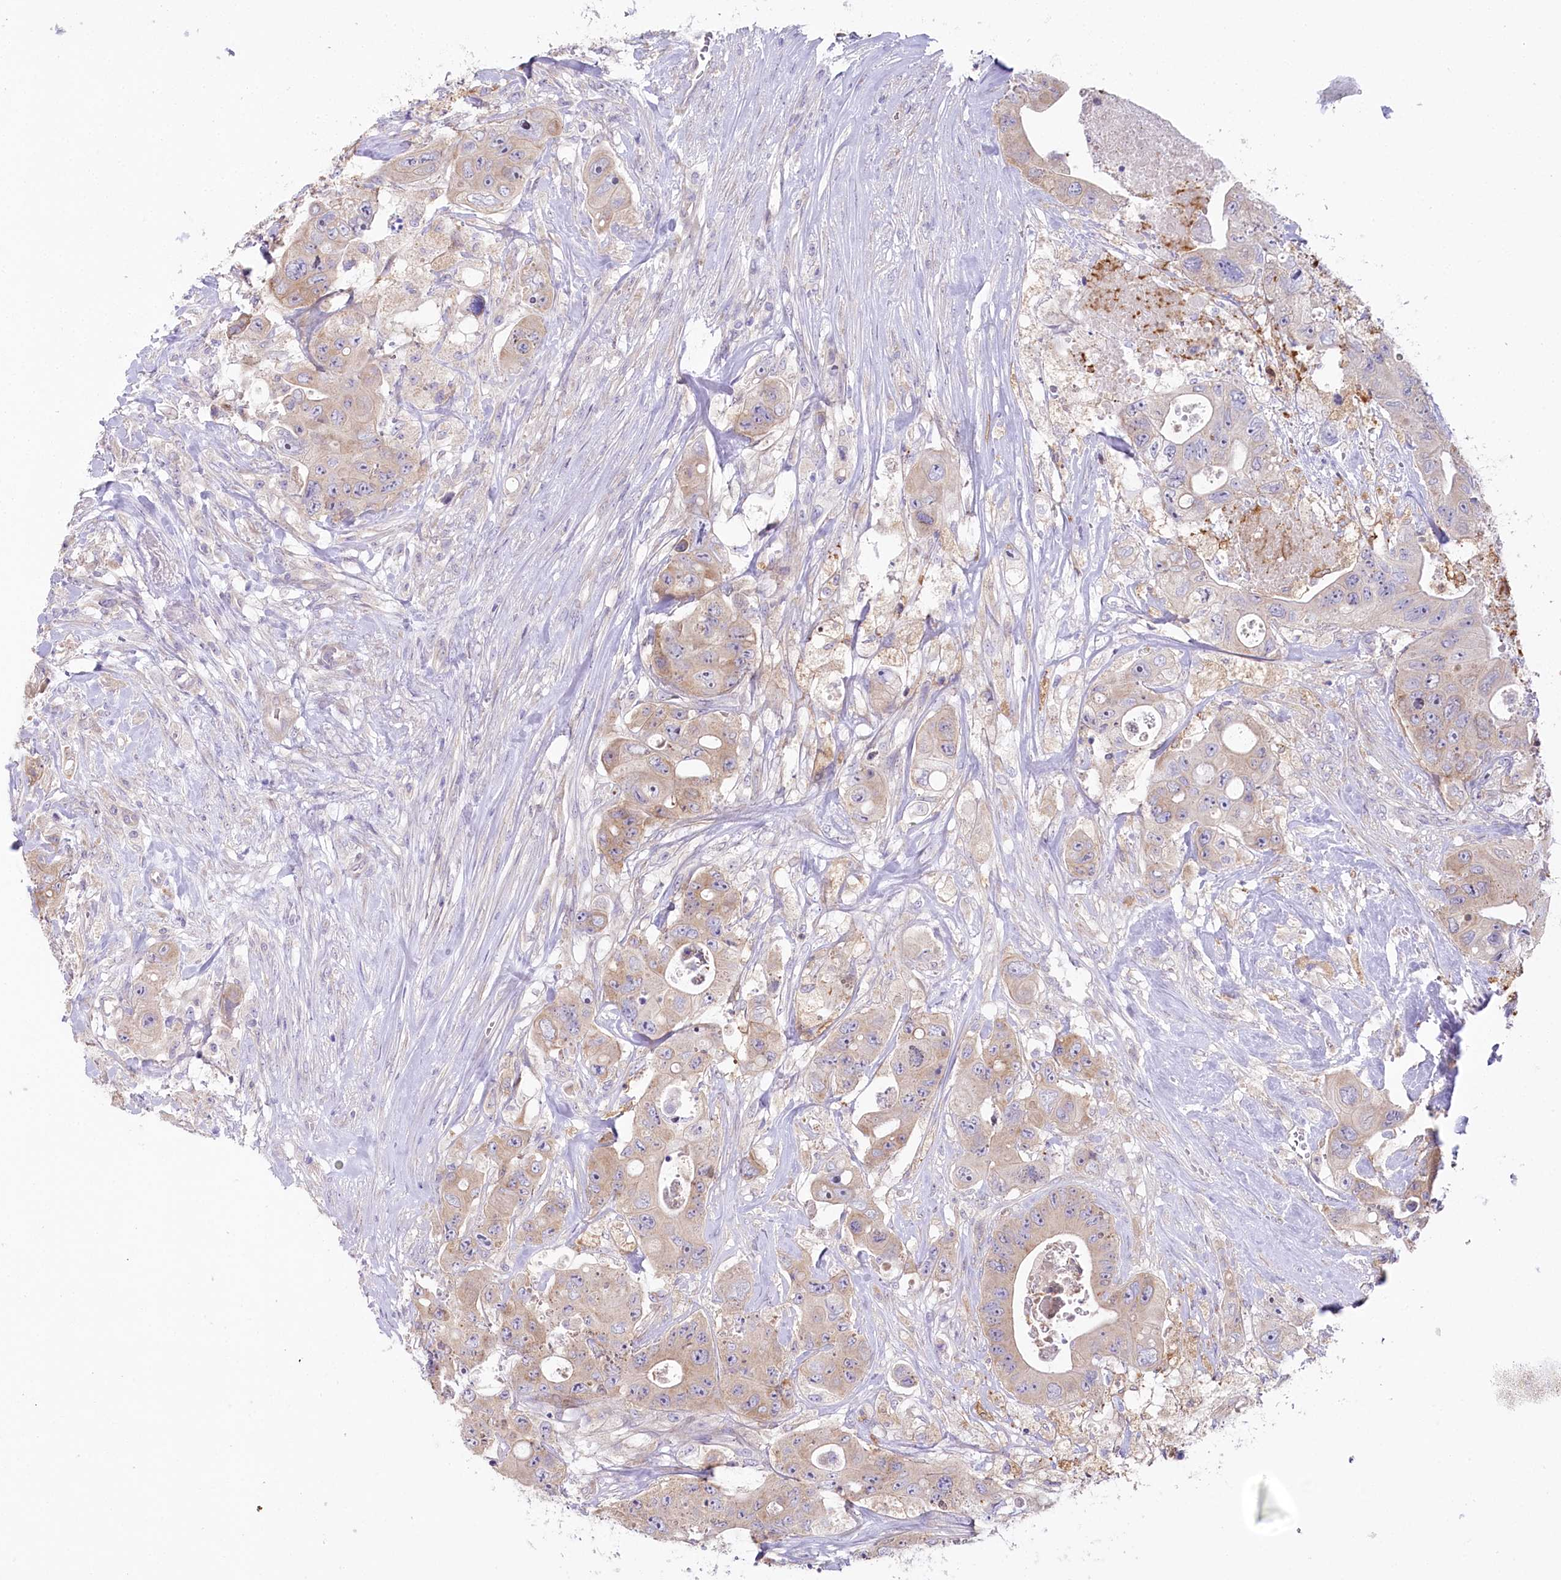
{"staining": {"intensity": "weak", "quantity": ">75%", "location": "cytoplasmic/membranous"}, "tissue": "colorectal cancer", "cell_type": "Tumor cells", "image_type": "cancer", "snomed": [{"axis": "morphology", "description": "Adenocarcinoma, NOS"}, {"axis": "topography", "description": "Colon"}], "caption": "High-power microscopy captured an immunohistochemistry histopathology image of colorectal cancer, revealing weak cytoplasmic/membranous staining in about >75% of tumor cells.", "gene": "MYOZ1", "patient": {"sex": "female", "age": 46}}